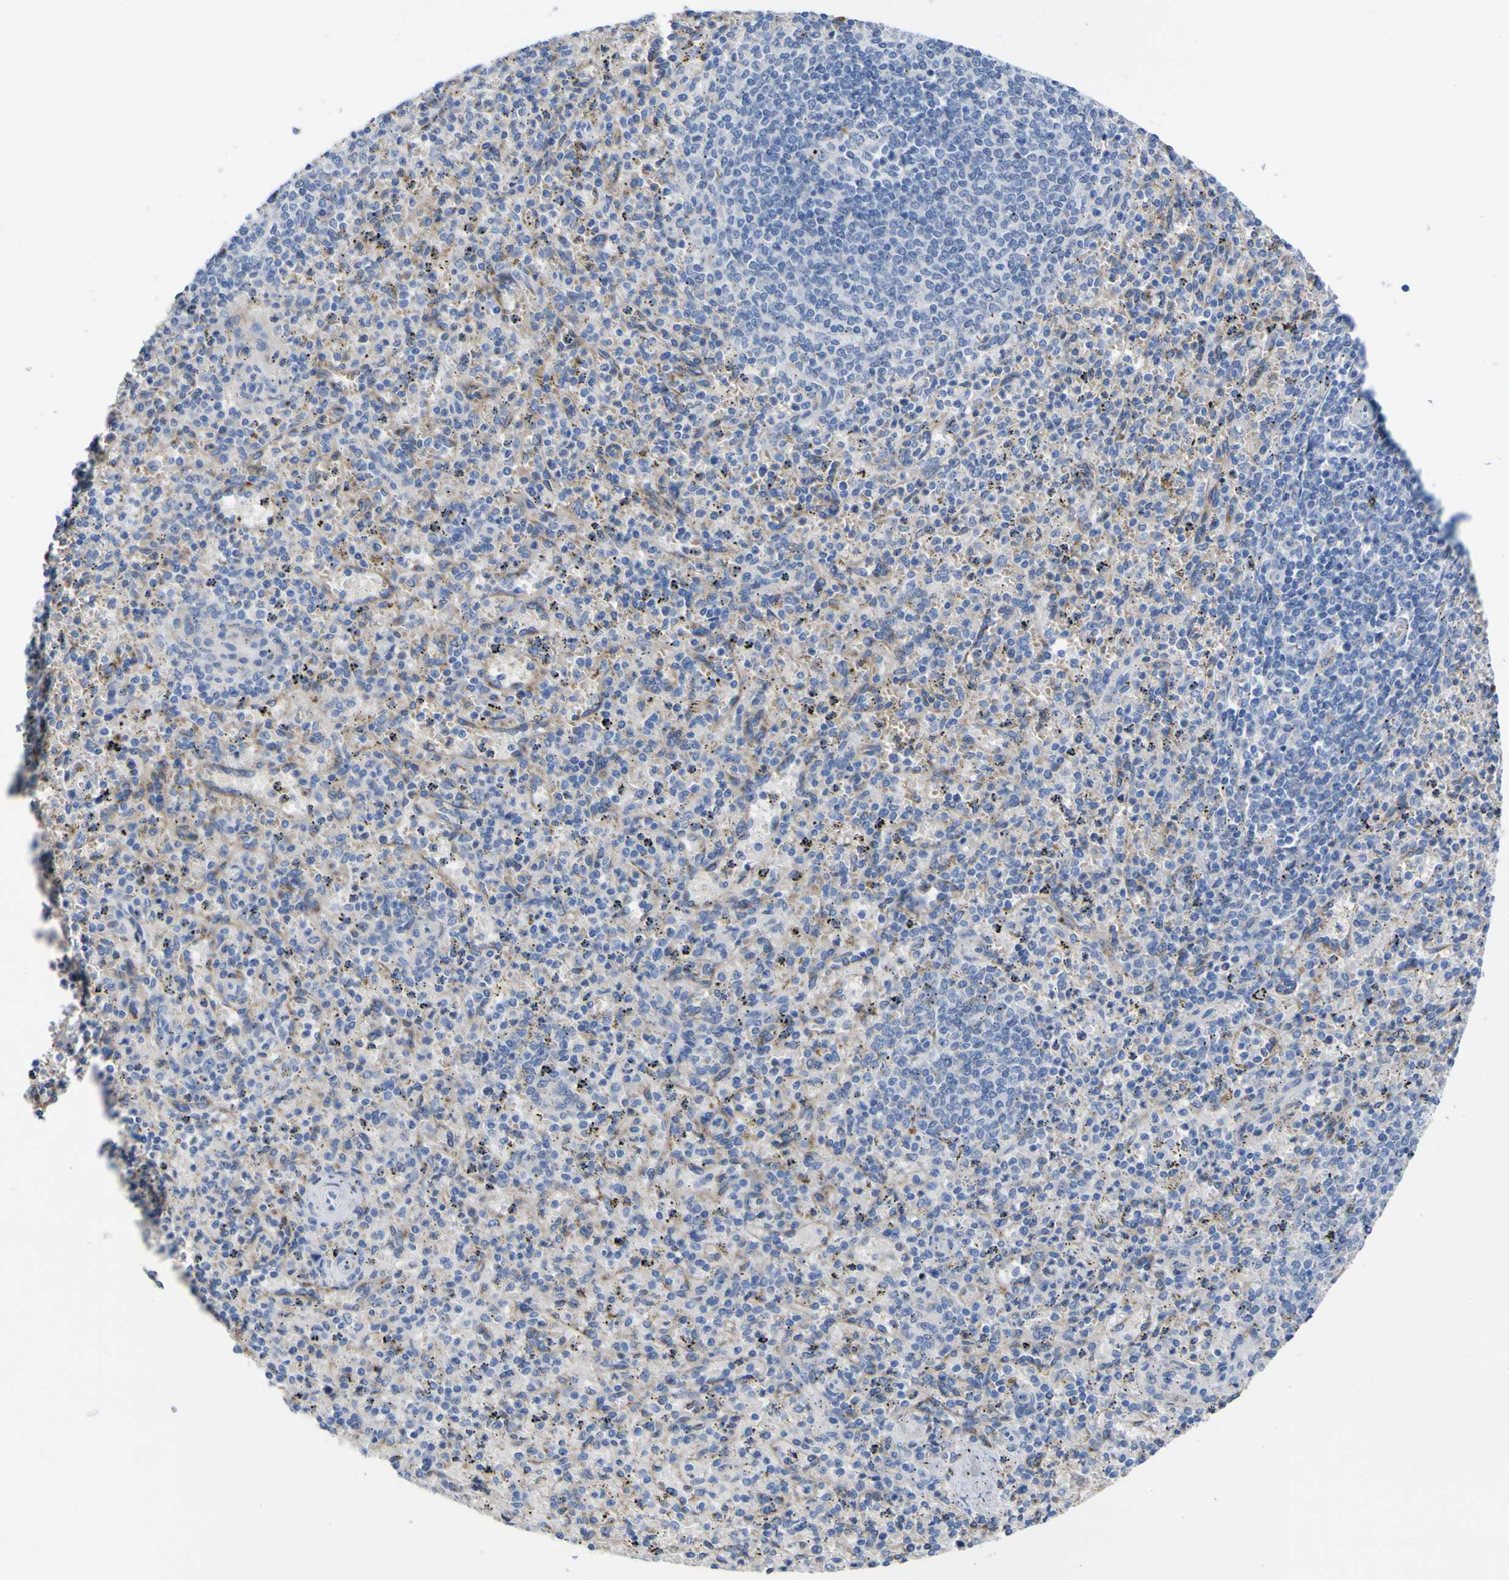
{"staining": {"intensity": "moderate", "quantity": "<25%", "location": "cytoplasmic/membranous"}, "tissue": "spleen", "cell_type": "Cells in red pulp", "image_type": "normal", "snomed": [{"axis": "morphology", "description": "Normal tissue, NOS"}, {"axis": "topography", "description": "Spleen"}], "caption": "An immunohistochemistry photomicrograph of unremarkable tissue is shown. Protein staining in brown labels moderate cytoplasmic/membranous positivity in spleen within cells in red pulp.", "gene": "PTPRF", "patient": {"sex": "male", "age": 72}}